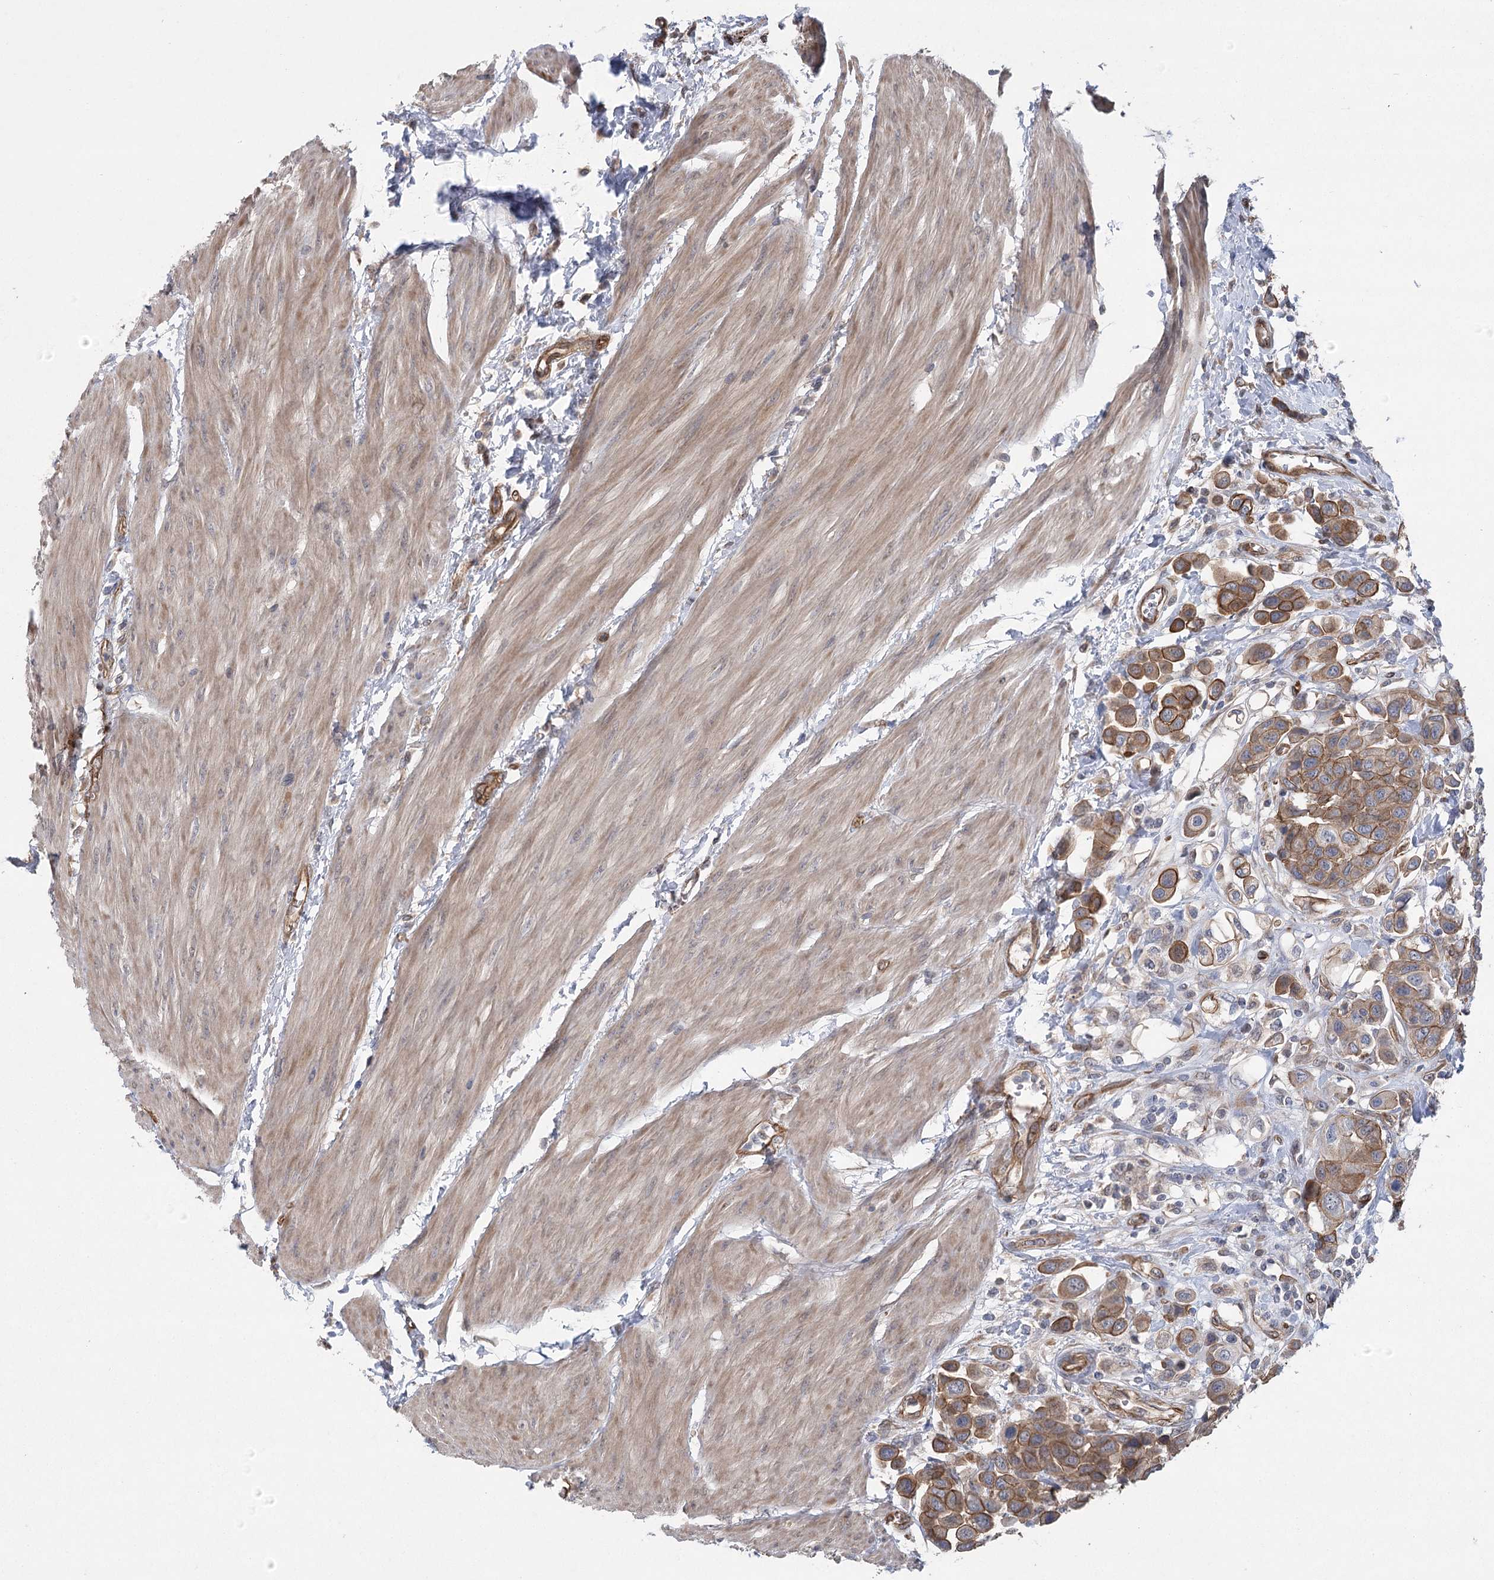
{"staining": {"intensity": "moderate", "quantity": ">75%", "location": "cytoplasmic/membranous"}, "tissue": "urothelial cancer", "cell_type": "Tumor cells", "image_type": "cancer", "snomed": [{"axis": "morphology", "description": "Urothelial carcinoma, High grade"}, {"axis": "topography", "description": "Urinary bladder"}], "caption": "Immunohistochemical staining of human urothelial carcinoma (high-grade) reveals moderate cytoplasmic/membranous protein expression in about >75% of tumor cells. The protein is shown in brown color, while the nuclei are stained blue.", "gene": "RWDD4", "patient": {"sex": "male", "age": 50}}